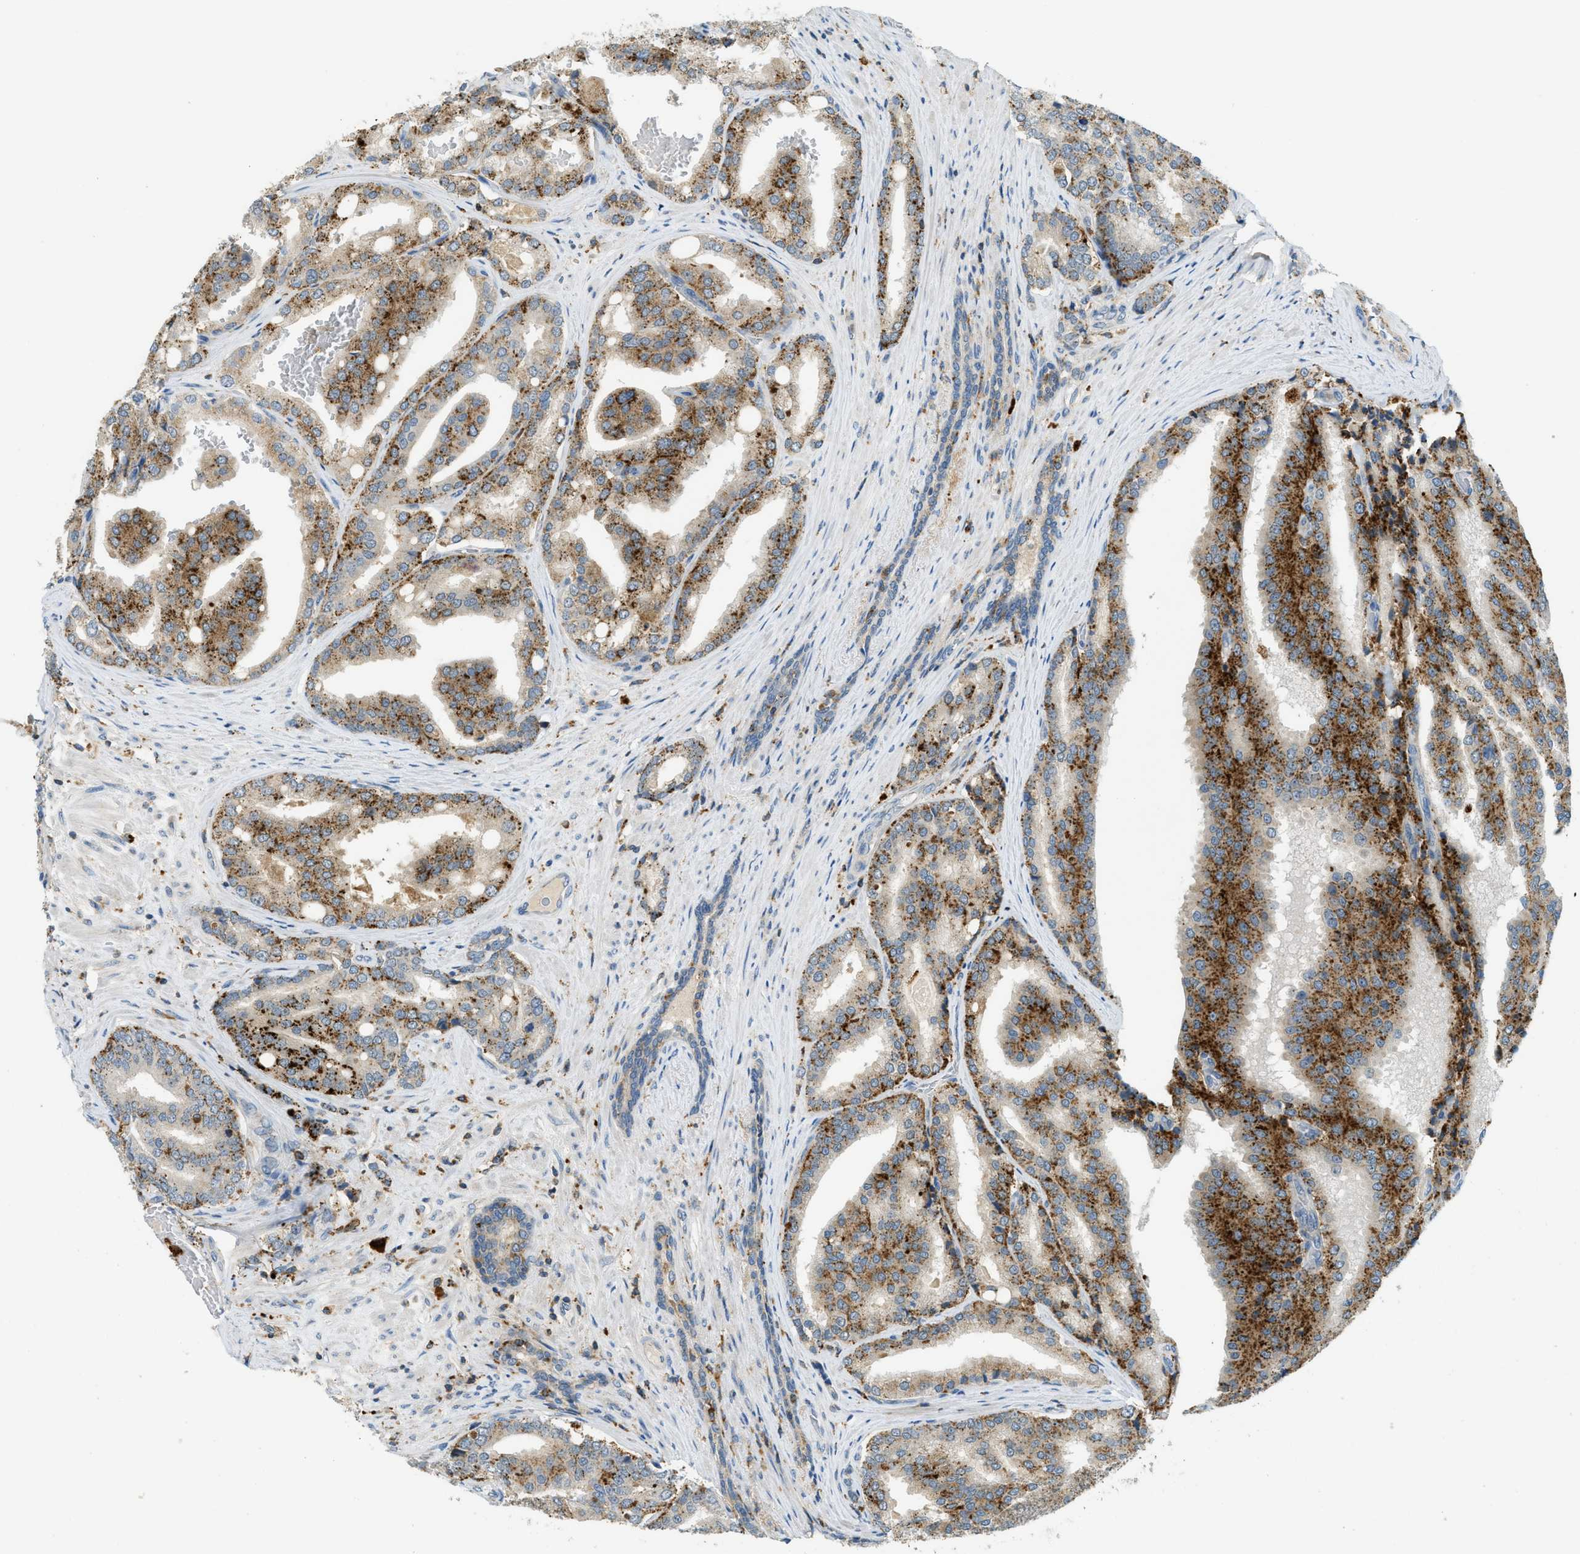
{"staining": {"intensity": "moderate", "quantity": ">75%", "location": "cytoplasmic/membranous"}, "tissue": "prostate cancer", "cell_type": "Tumor cells", "image_type": "cancer", "snomed": [{"axis": "morphology", "description": "Adenocarcinoma, High grade"}, {"axis": "topography", "description": "Prostate"}], "caption": "Prostate high-grade adenocarcinoma stained for a protein exhibits moderate cytoplasmic/membranous positivity in tumor cells. The staining was performed using DAB (3,3'-diaminobenzidine) to visualize the protein expression in brown, while the nuclei were stained in blue with hematoxylin (Magnification: 20x).", "gene": "PLBD2", "patient": {"sex": "male", "age": 50}}